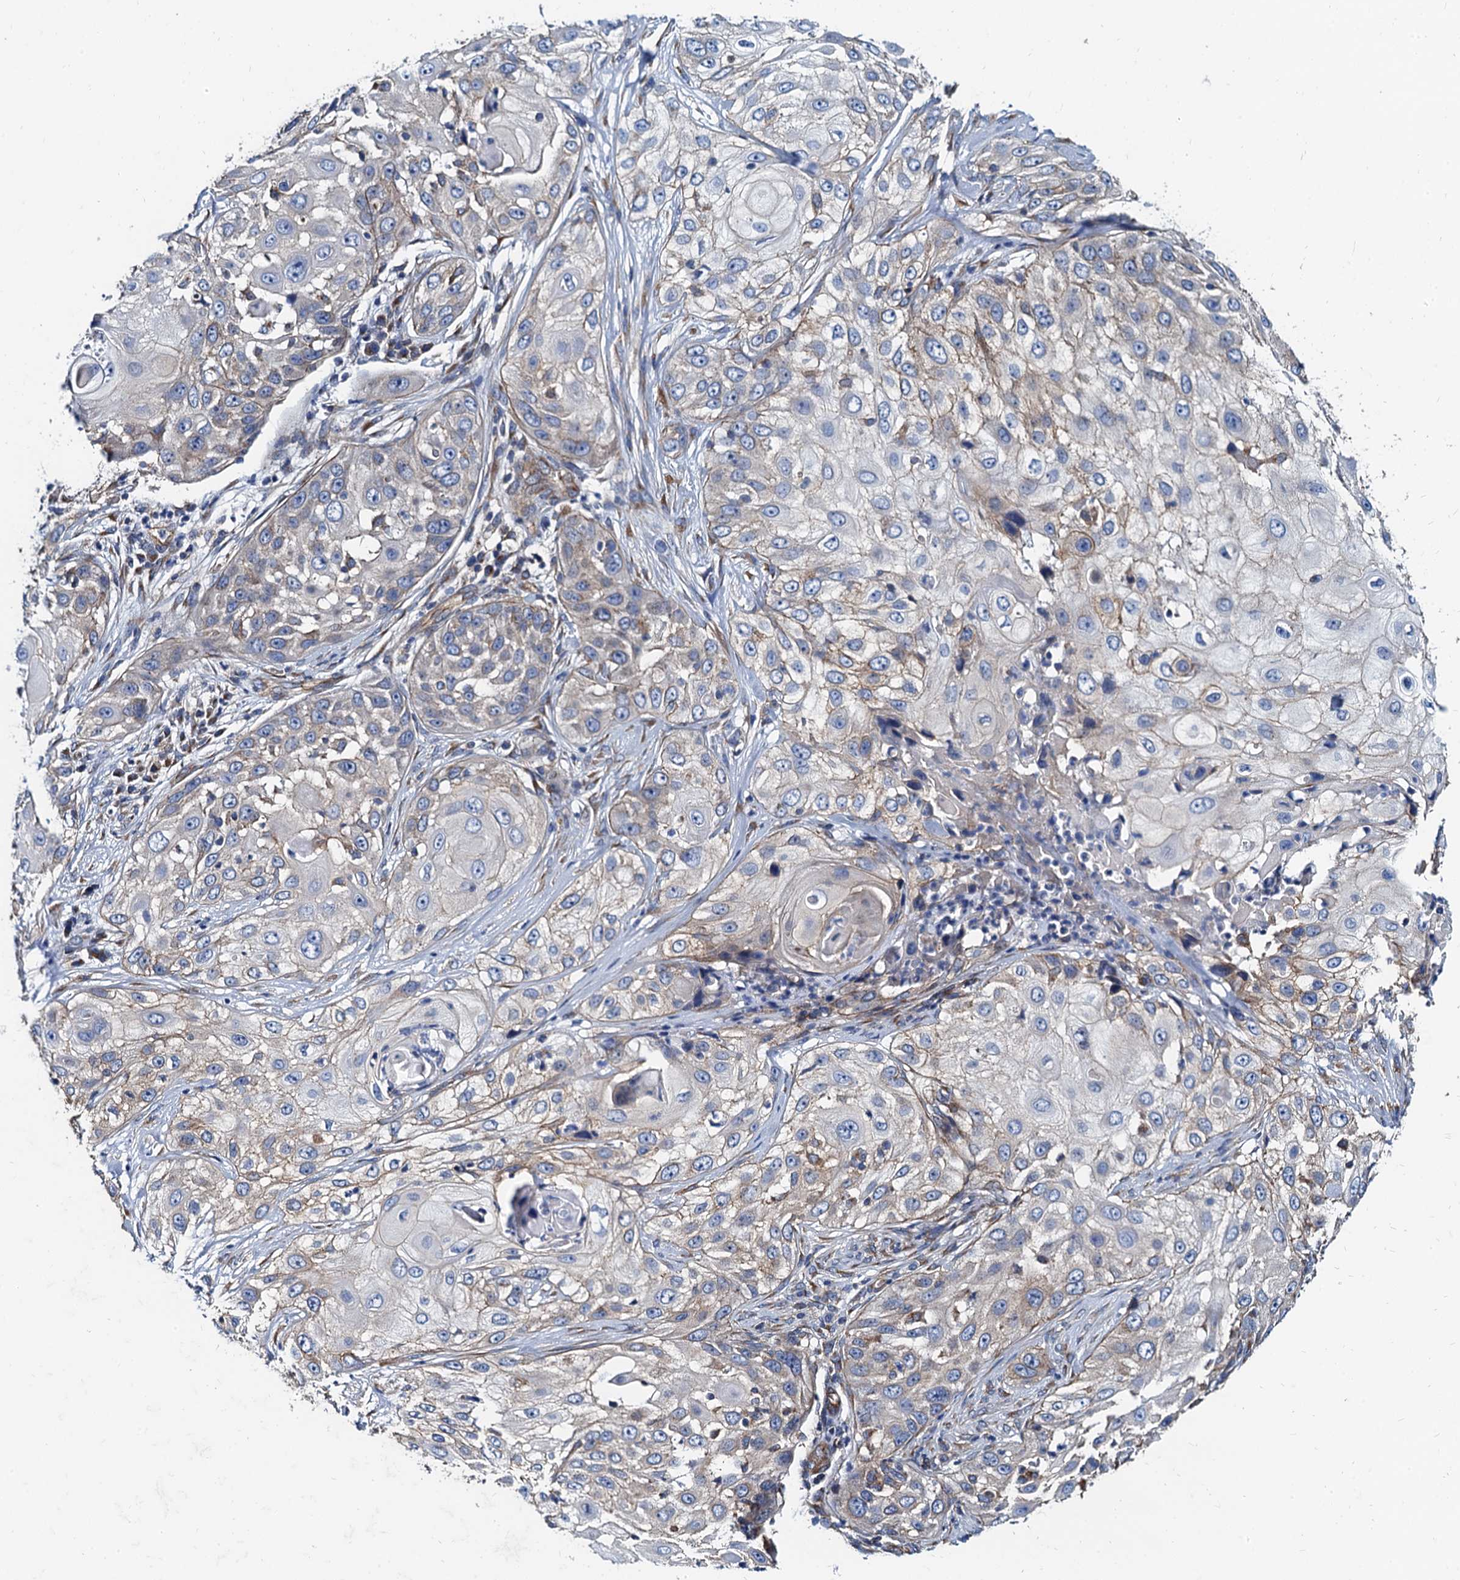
{"staining": {"intensity": "weak", "quantity": "<25%", "location": "cytoplasmic/membranous"}, "tissue": "skin cancer", "cell_type": "Tumor cells", "image_type": "cancer", "snomed": [{"axis": "morphology", "description": "Squamous cell carcinoma, NOS"}, {"axis": "topography", "description": "Skin"}], "caption": "Immunohistochemical staining of skin squamous cell carcinoma reveals no significant expression in tumor cells. The staining was performed using DAB to visualize the protein expression in brown, while the nuclei were stained in blue with hematoxylin (Magnification: 20x).", "gene": "NGRN", "patient": {"sex": "female", "age": 44}}